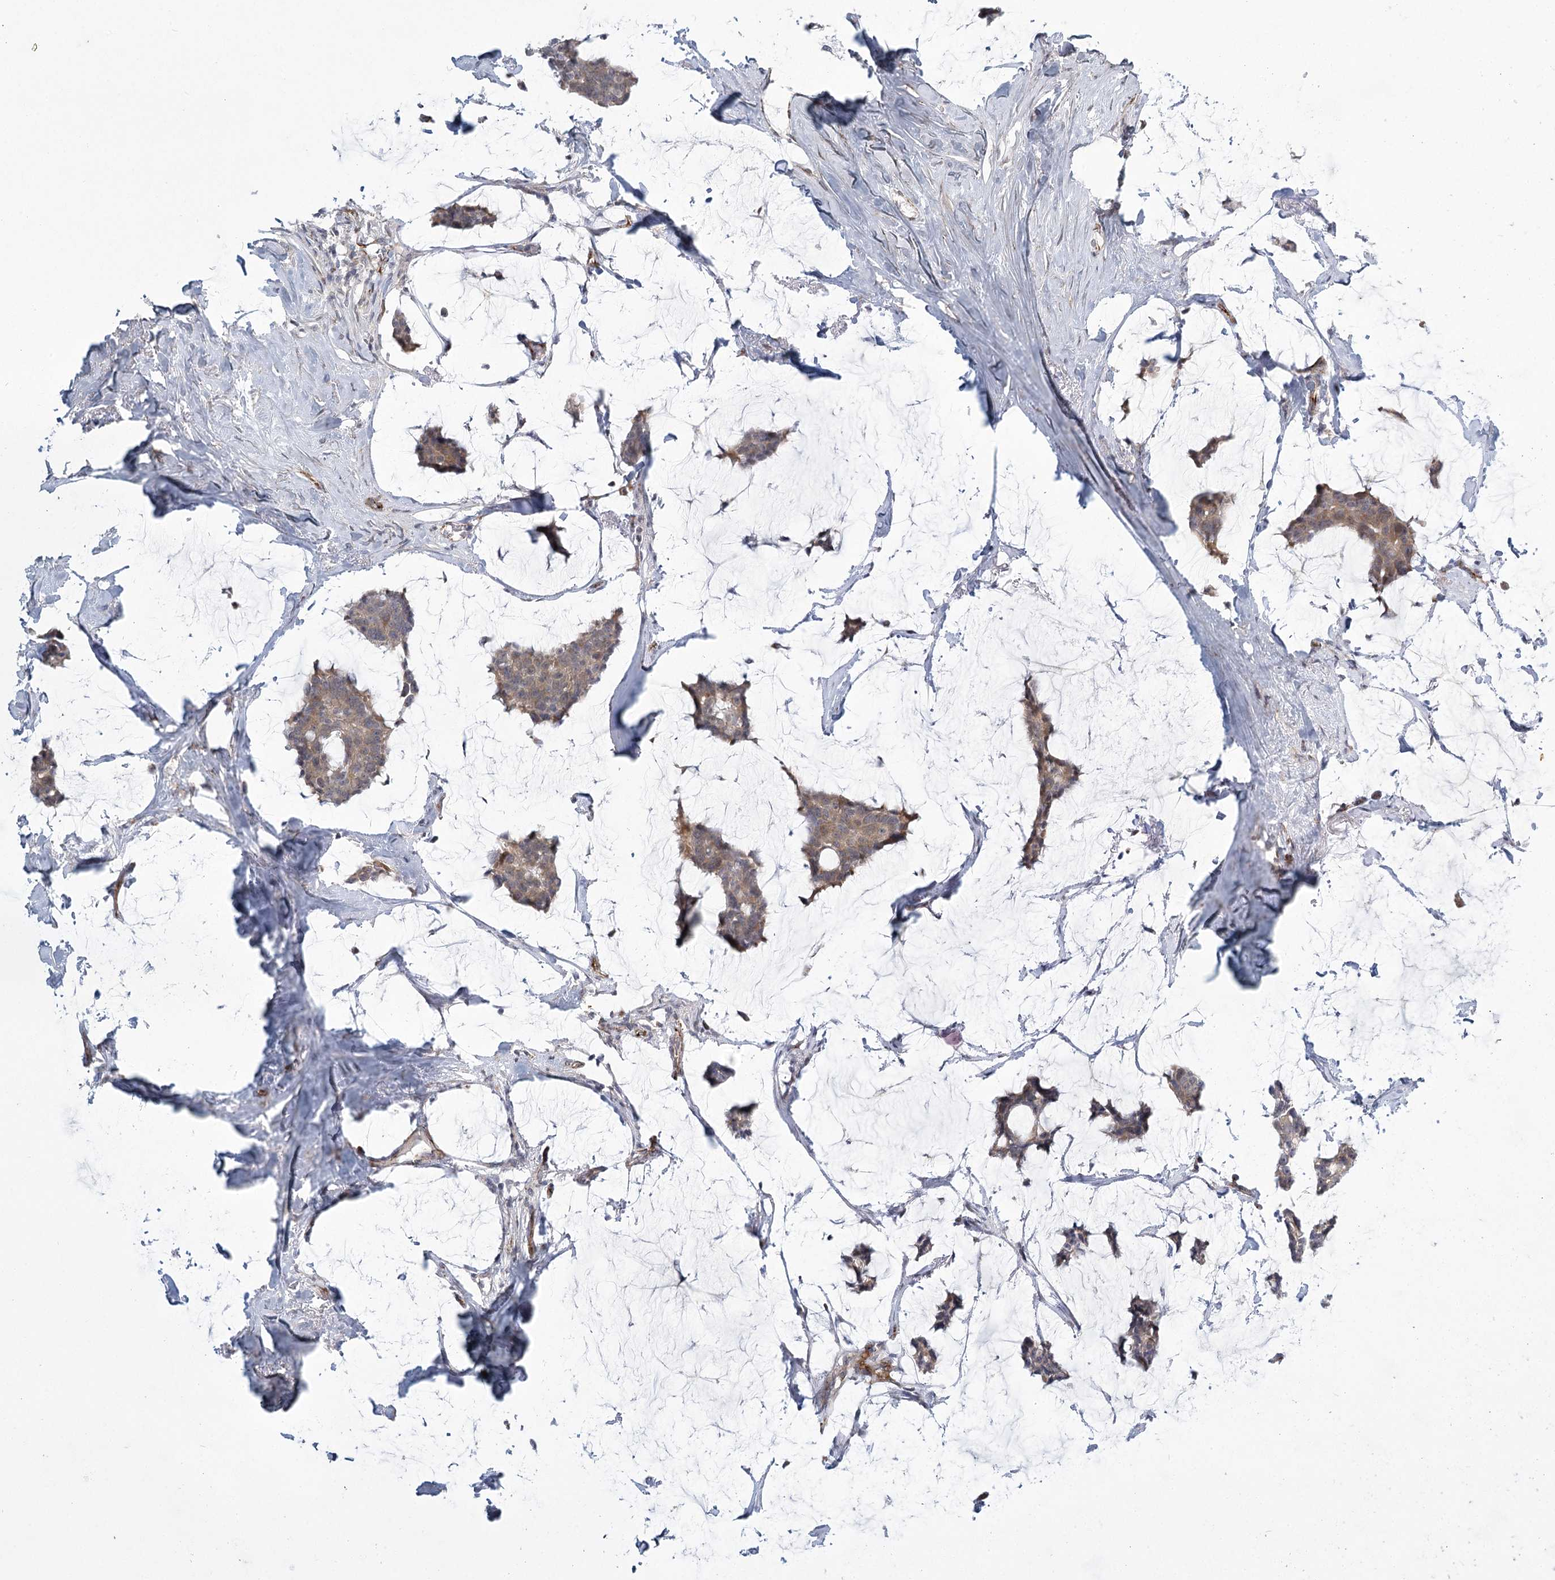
{"staining": {"intensity": "weak", "quantity": "25%-75%", "location": "cytoplasmic/membranous"}, "tissue": "breast cancer", "cell_type": "Tumor cells", "image_type": "cancer", "snomed": [{"axis": "morphology", "description": "Duct carcinoma"}, {"axis": "topography", "description": "Breast"}], "caption": "Intraductal carcinoma (breast) stained for a protein (brown) demonstrates weak cytoplasmic/membranous positive staining in approximately 25%-75% of tumor cells.", "gene": "MEPE", "patient": {"sex": "female", "age": 93}}